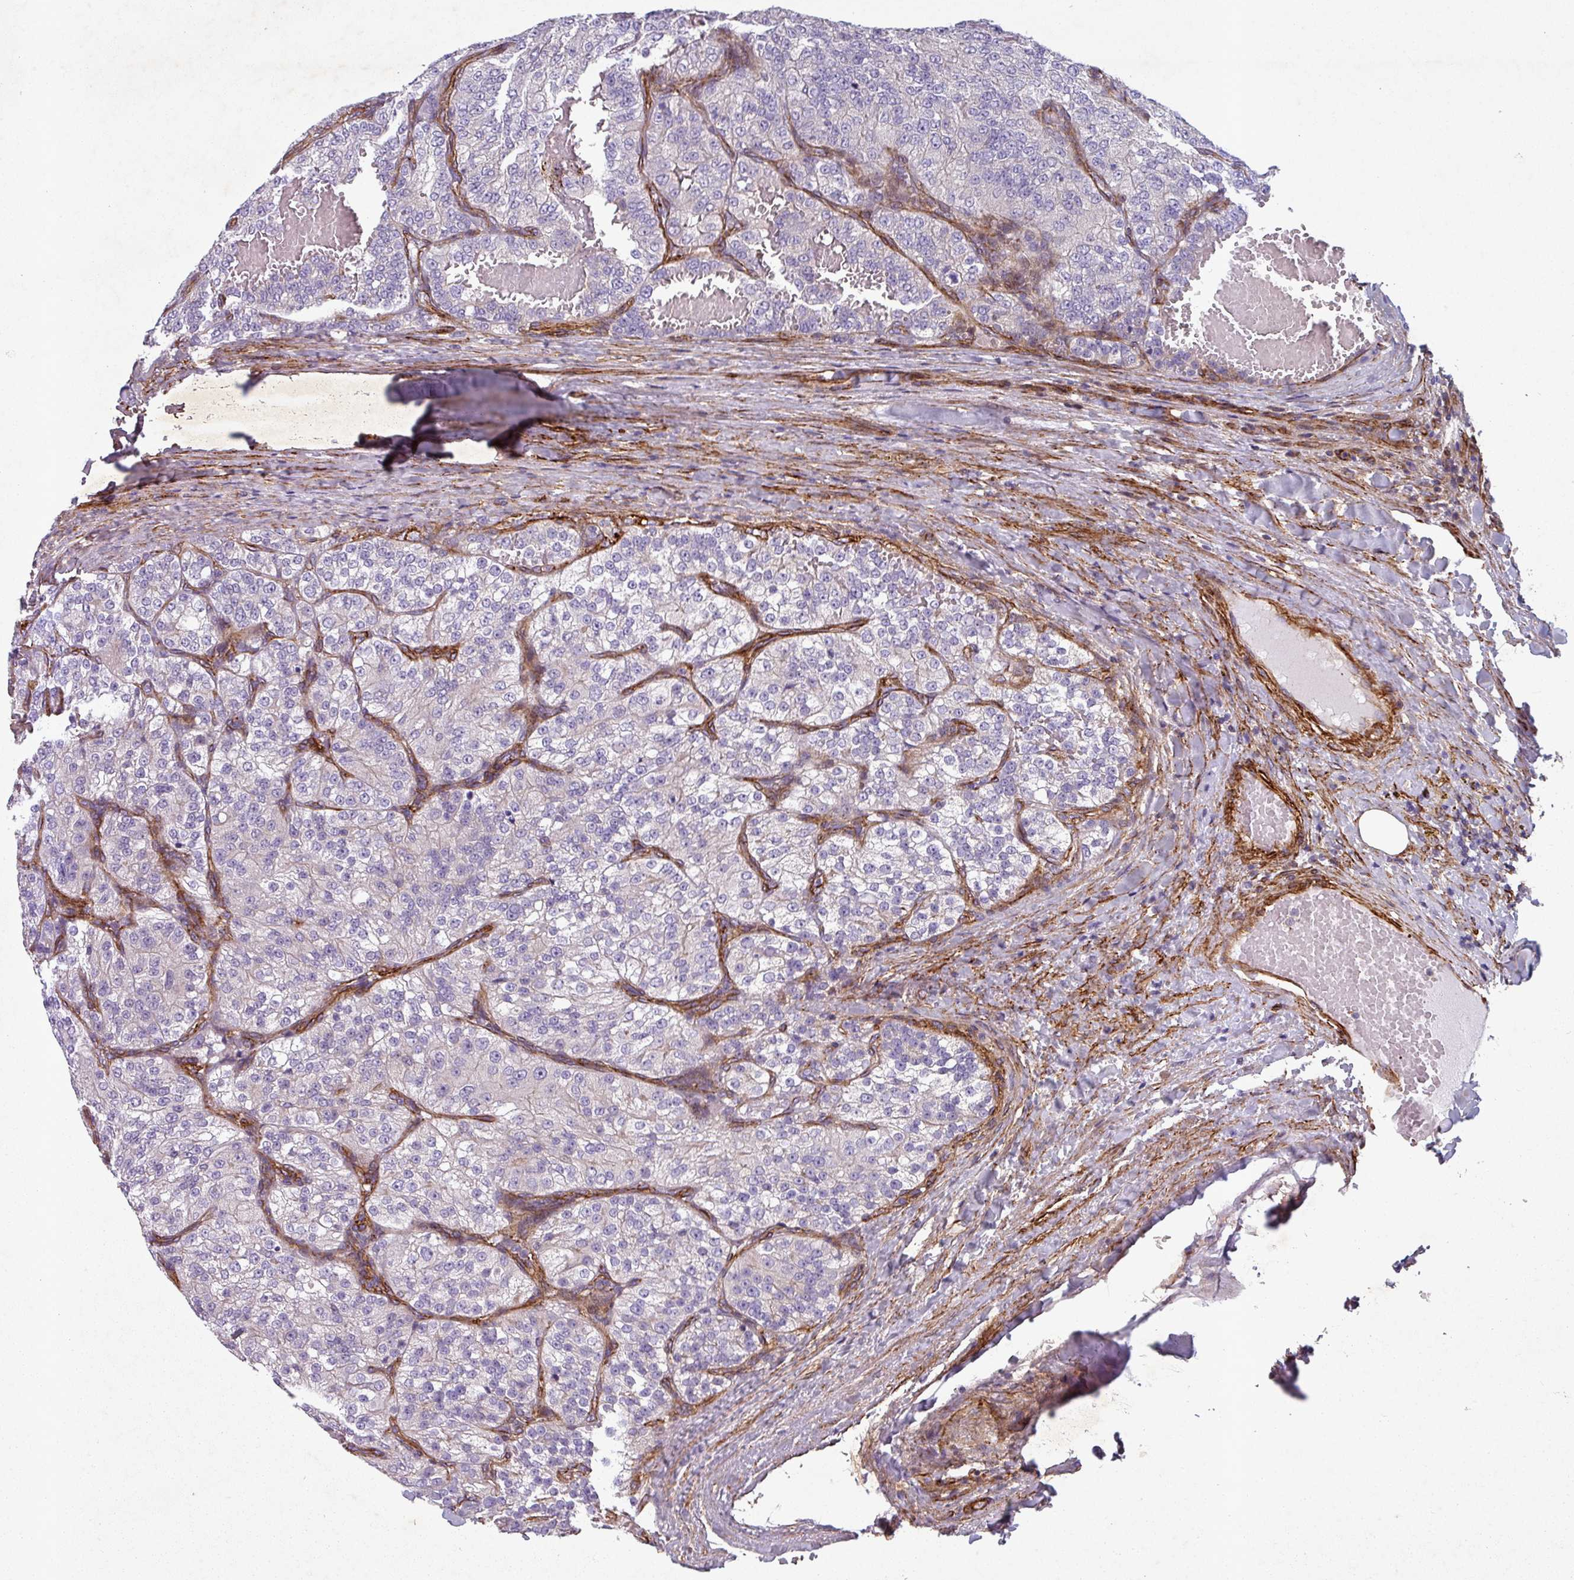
{"staining": {"intensity": "negative", "quantity": "none", "location": "none"}, "tissue": "renal cancer", "cell_type": "Tumor cells", "image_type": "cancer", "snomed": [{"axis": "morphology", "description": "Adenocarcinoma, NOS"}, {"axis": "topography", "description": "Kidney"}], "caption": "IHC of human renal adenocarcinoma reveals no staining in tumor cells.", "gene": "ATP2C2", "patient": {"sex": "female", "age": 63}}